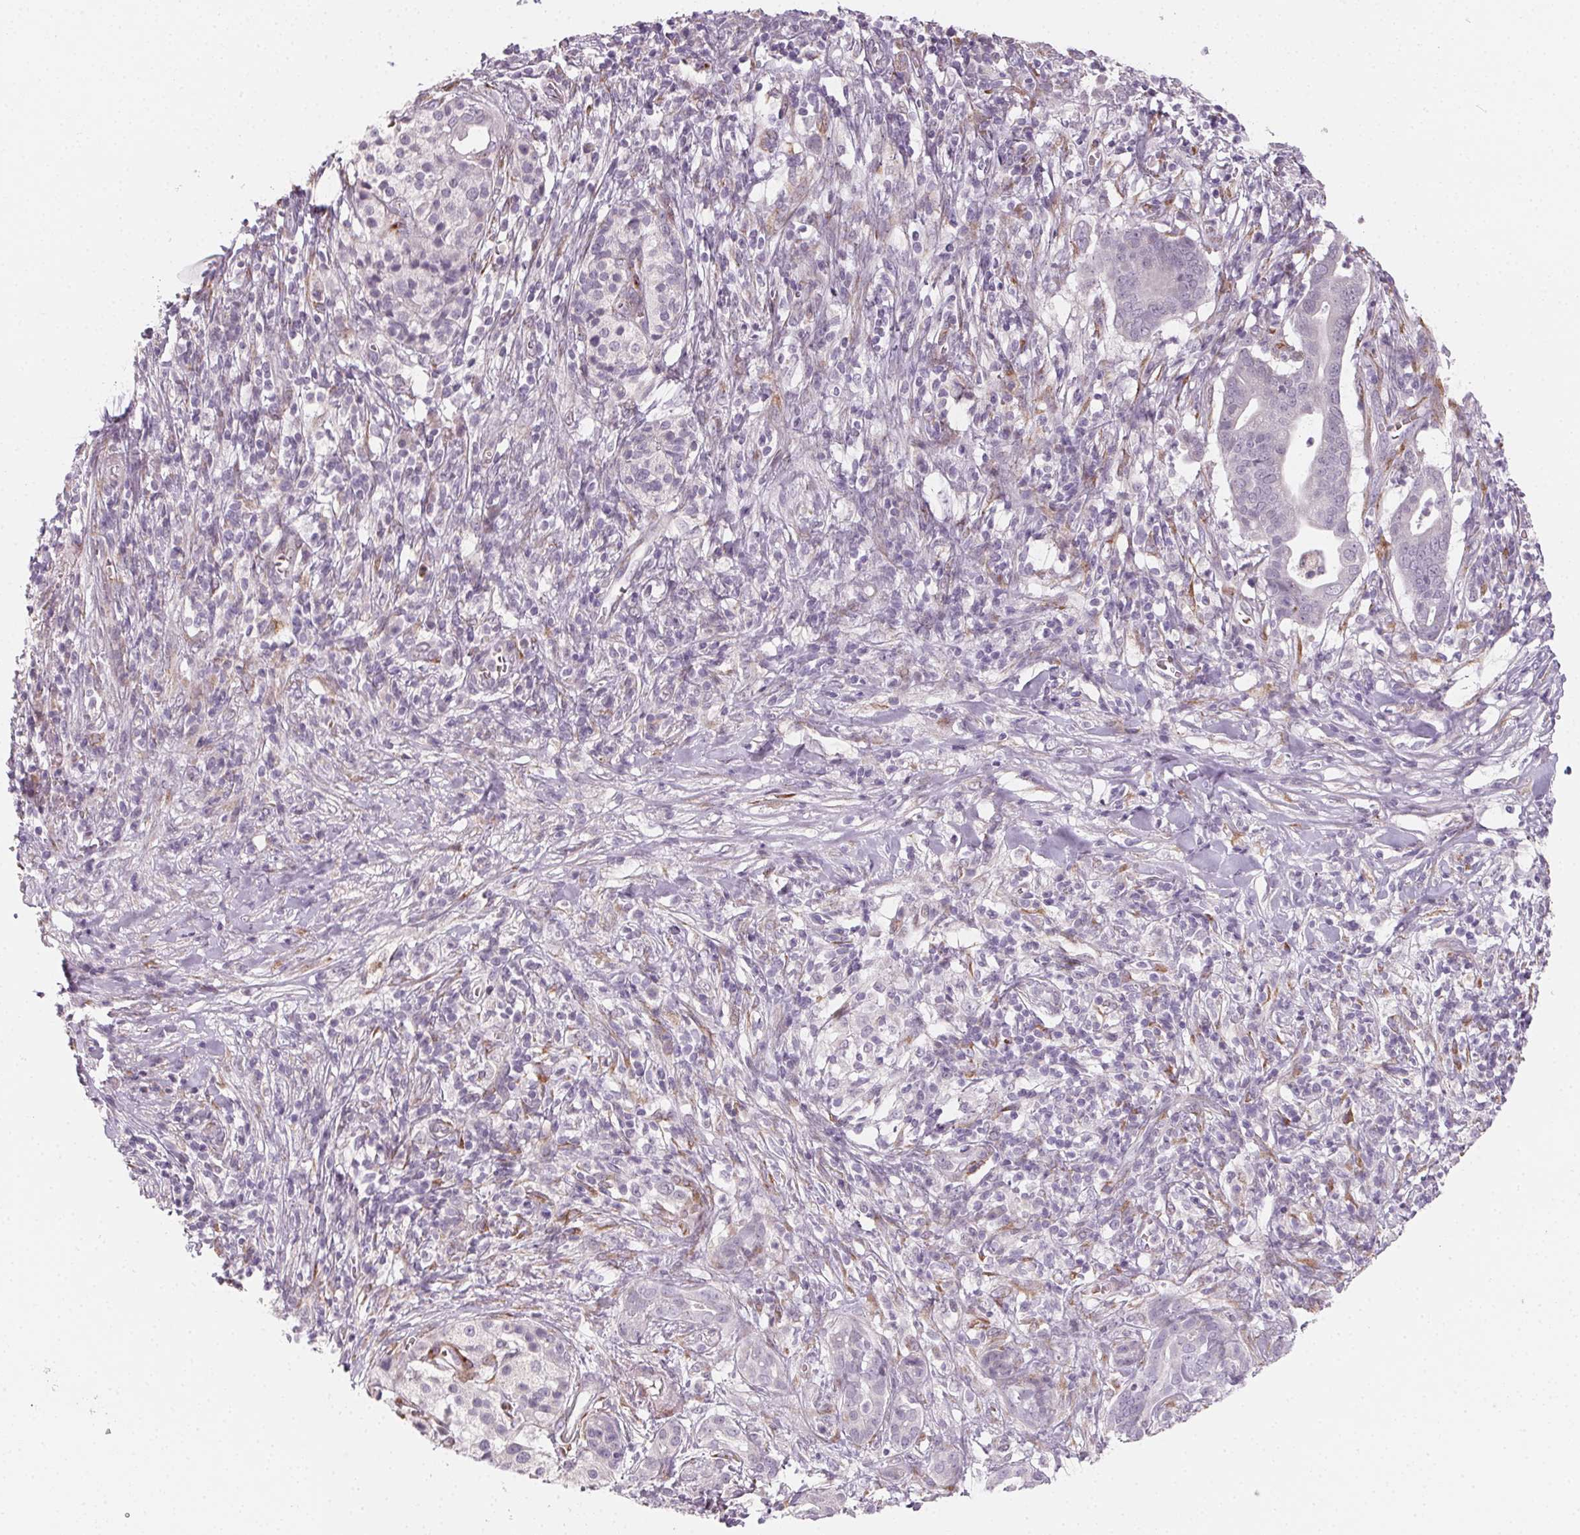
{"staining": {"intensity": "negative", "quantity": "none", "location": "none"}, "tissue": "pancreatic cancer", "cell_type": "Tumor cells", "image_type": "cancer", "snomed": [{"axis": "morphology", "description": "Adenocarcinoma, NOS"}, {"axis": "topography", "description": "Pancreas"}], "caption": "High magnification brightfield microscopy of pancreatic adenocarcinoma stained with DAB (3,3'-diaminobenzidine) (brown) and counterstained with hematoxylin (blue): tumor cells show no significant staining. The staining was performed using DAB to visualize the protein expression in brown, while the nuclei were stained in blue with hematoxylin (Magnification: 20x).", "gene": "CCDC96", "patient": {"sex": "male", "age": 61}}